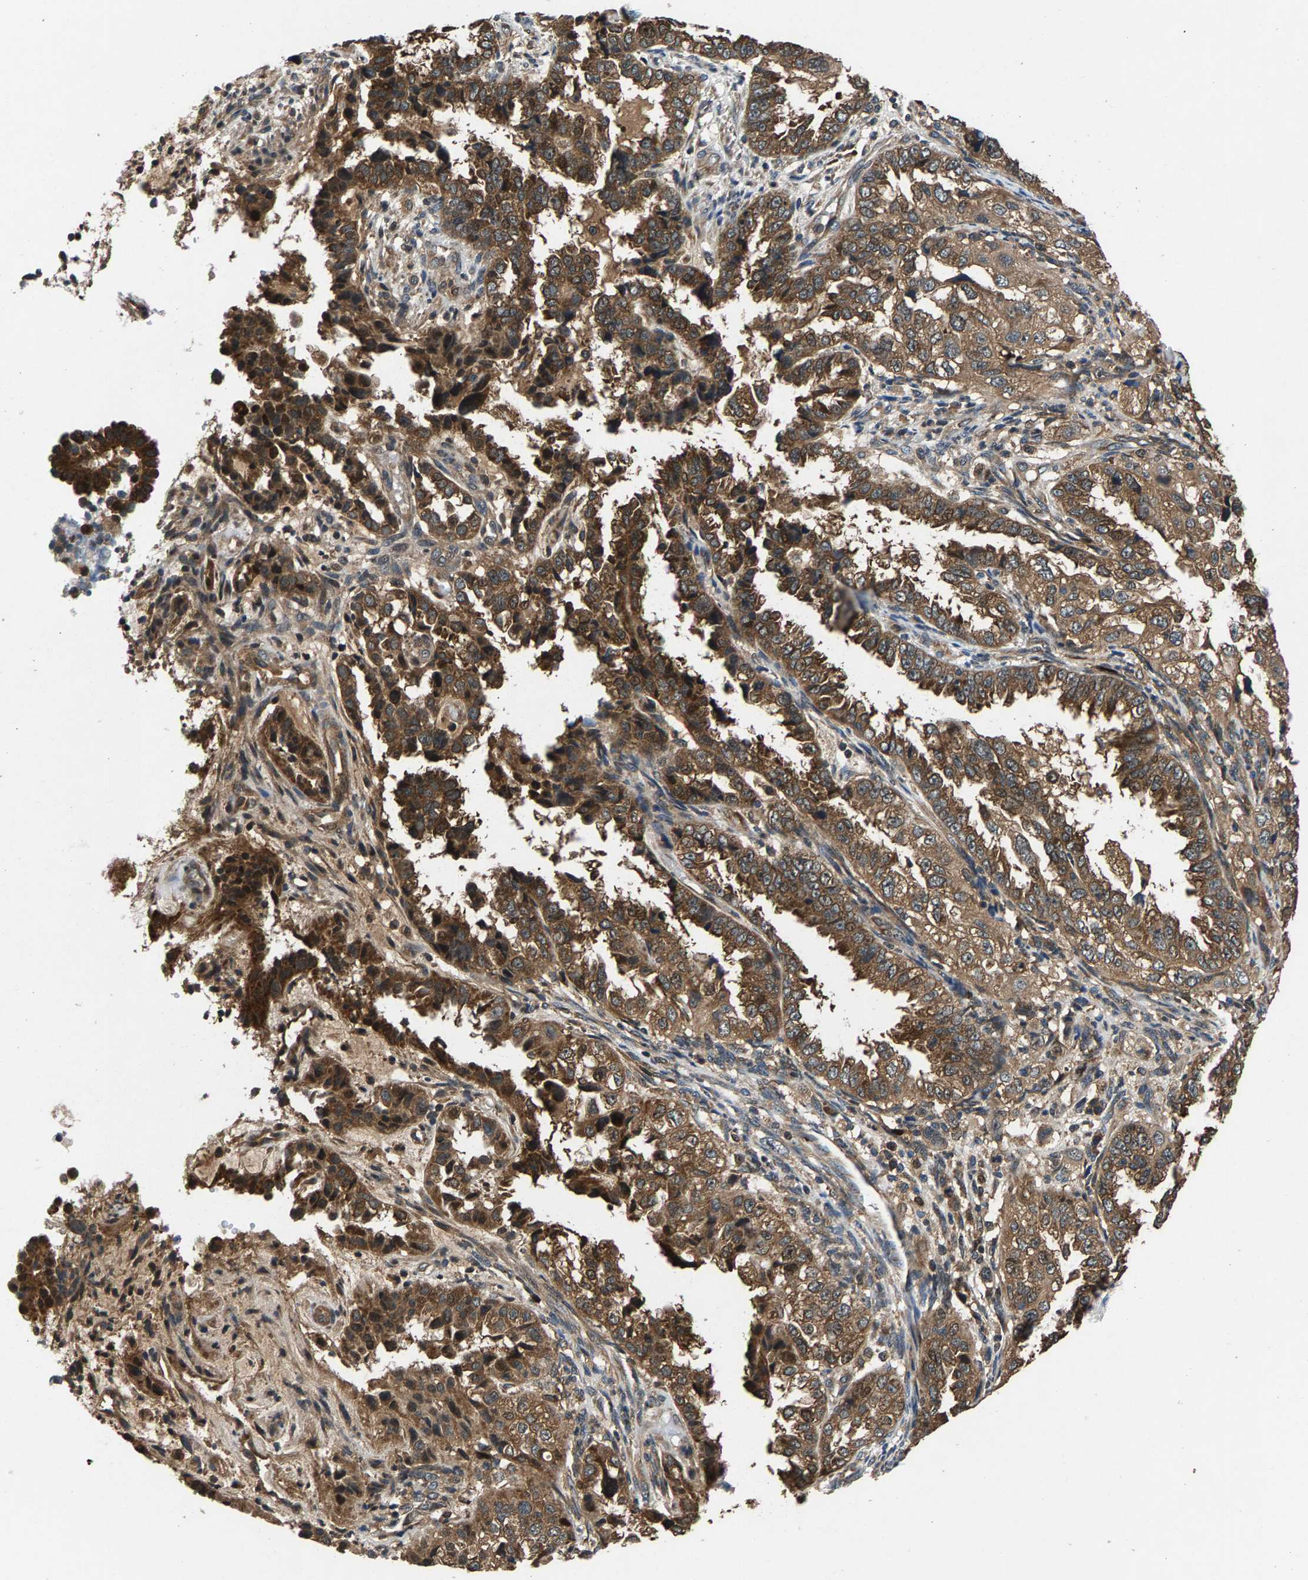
{"staining": {"intensity": "moderate", "quantity": ">75%", "location": "cytoplasmic/membranous"}, "tissue": "endometrial cancer", "cell_type": "Tumor cells", "image_type": "cancer", "snomed": [{"axis": "morphology", "description": "Adenocarcinoma, NOS"}, {"axis": "topography", "description": "Endometrium"}], "caption": "This histopathology image reveals immunohistochemistry (IHC) staining of human adenocarcinoma (endometrial), with medium moderate cytoplasmic/membranous expression in approximately >75% of tumor cells.", "gene": "FAM78A", "patient": {"sex": "female", "age": 85}}